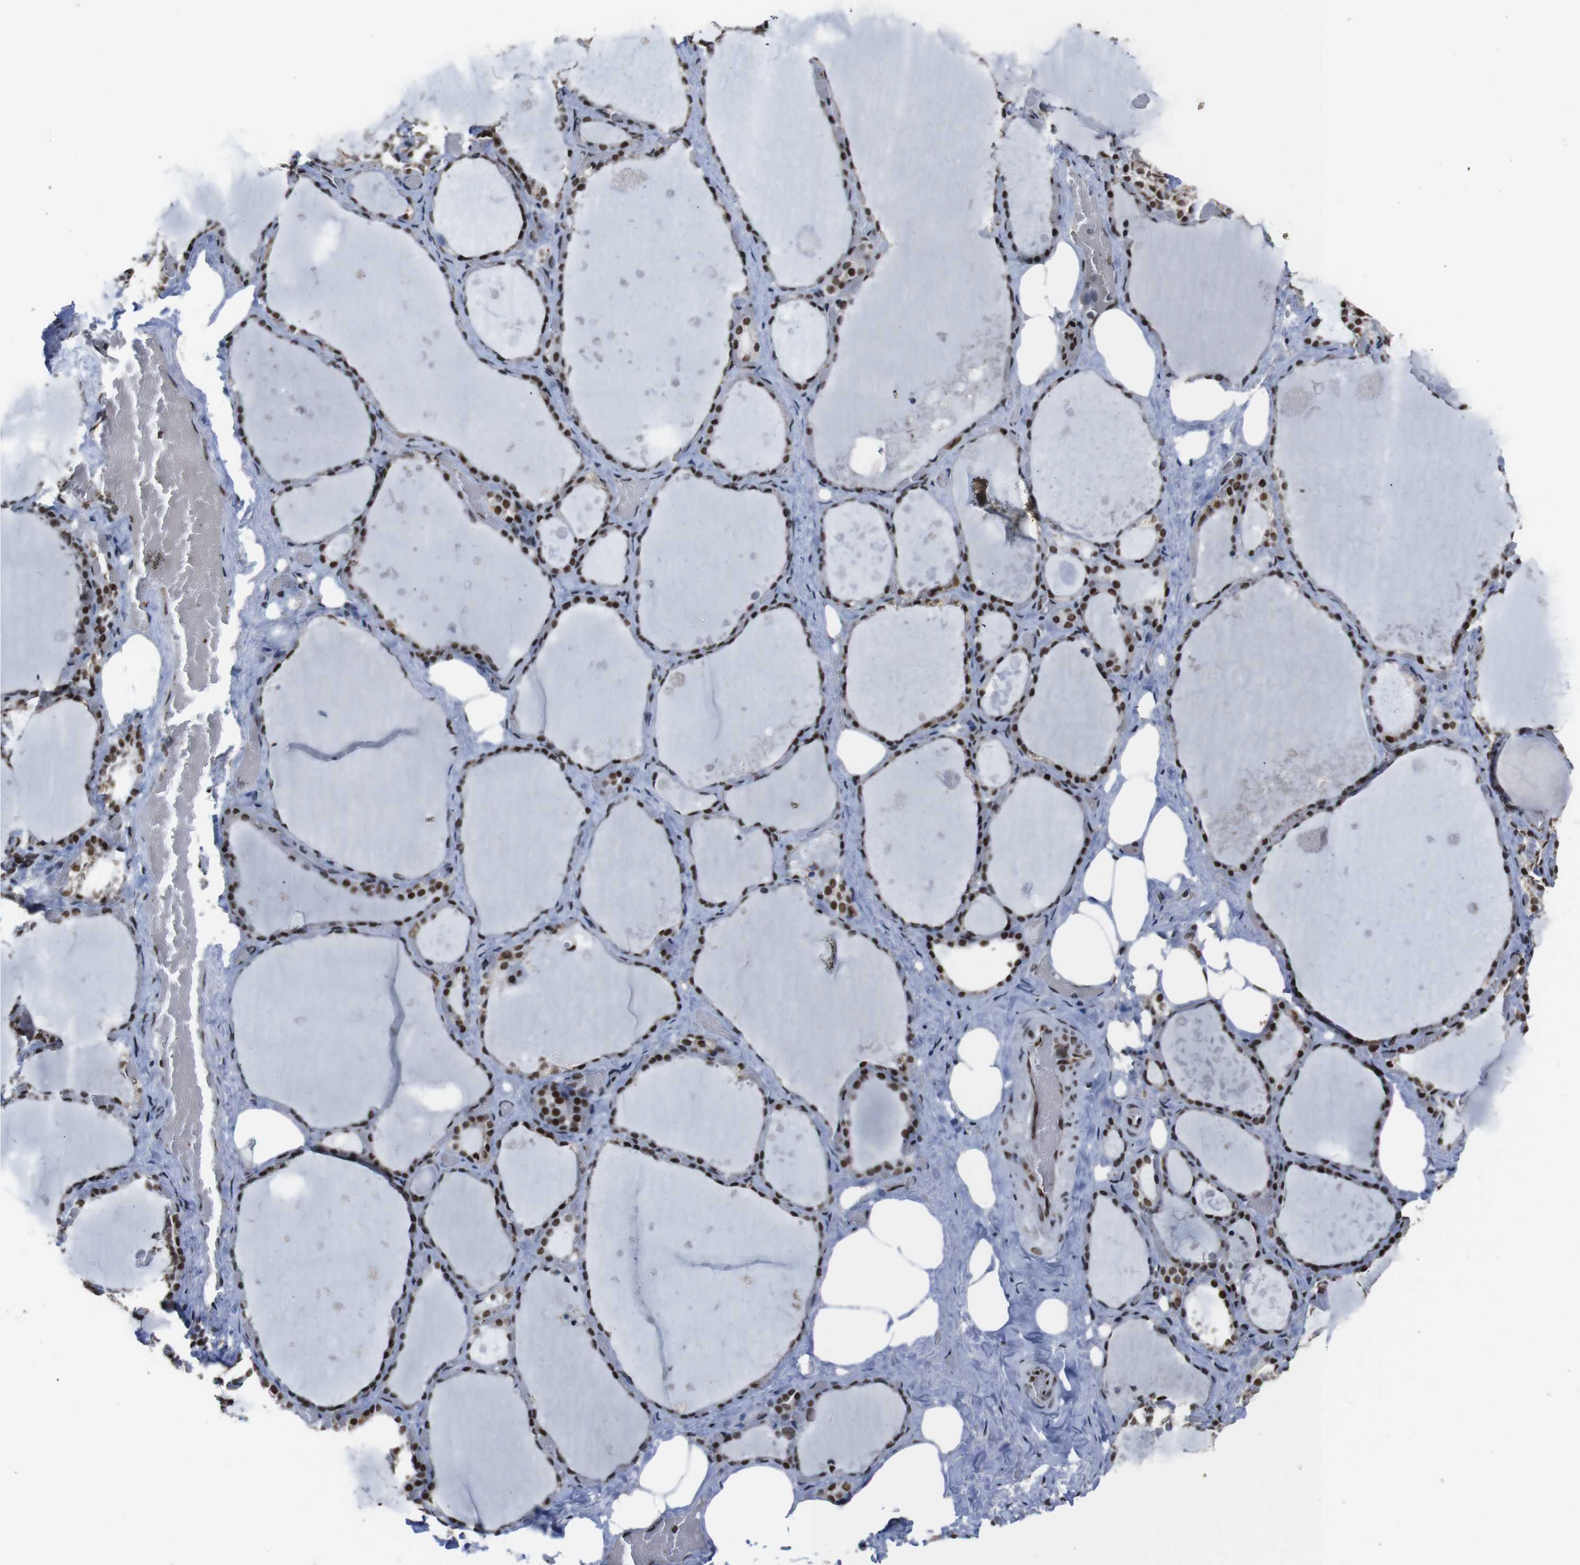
{"staining": {"intensity": "strong", "quantity": ">75%", "location": "cytoplasmic/membranous,nuclear"}, "tissue": "thyroid gland", "cell_type": "Glandular cells", "image_type": "normal", "snomed": [{"axis": "morphology", "description": "Normal tissue, NOS"}, {"axis": "topography", "description": "Thyroid gland"}], "caption": "Thyroid gland stained with DAB IHC exhibits high levels of strong cytoplasmic/membranous,nuclear expression in approximately >75% of glandular cells. Using DAB (3,3'-diaminobenzidine) (brown) and hematoxylin (blue) stains, captured at high magnification using brightfield microscopy.", "gene": "ROMO1", "patient": {"sex": "male", "age": 61}}